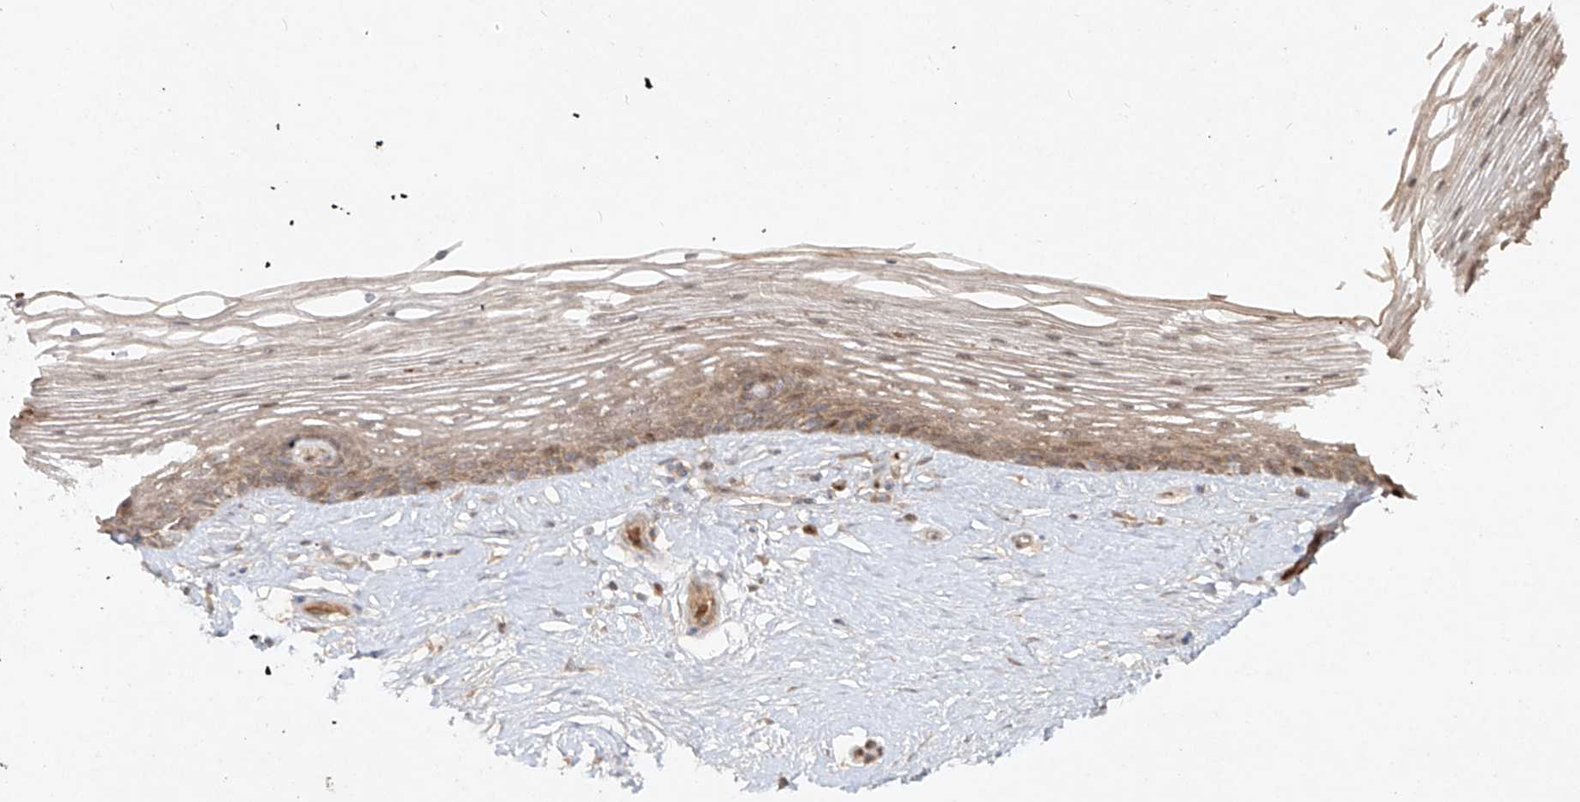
{"staining": {"intensity": "weak", "quantity": "25%-75%", "location": "cytoplasmic/membranous"}, "tissue": "vagina", "cell_type": "Squamous epithelial cells", "image_type": "normal", "snomed": [{"axis": "morphology", "description": "Normal tissue, NOS"}, {"axis": "topography", "description": "Vagina"}], "caption": "An image showing weak cytoplasmic/membranous expression in about 25%-75% of squamous epithelial cells in normal vagina, as visualized by brown immunohistochemical staining.", "gene": "CYYR1", "patient": {"sex": "female", "age": 46}}